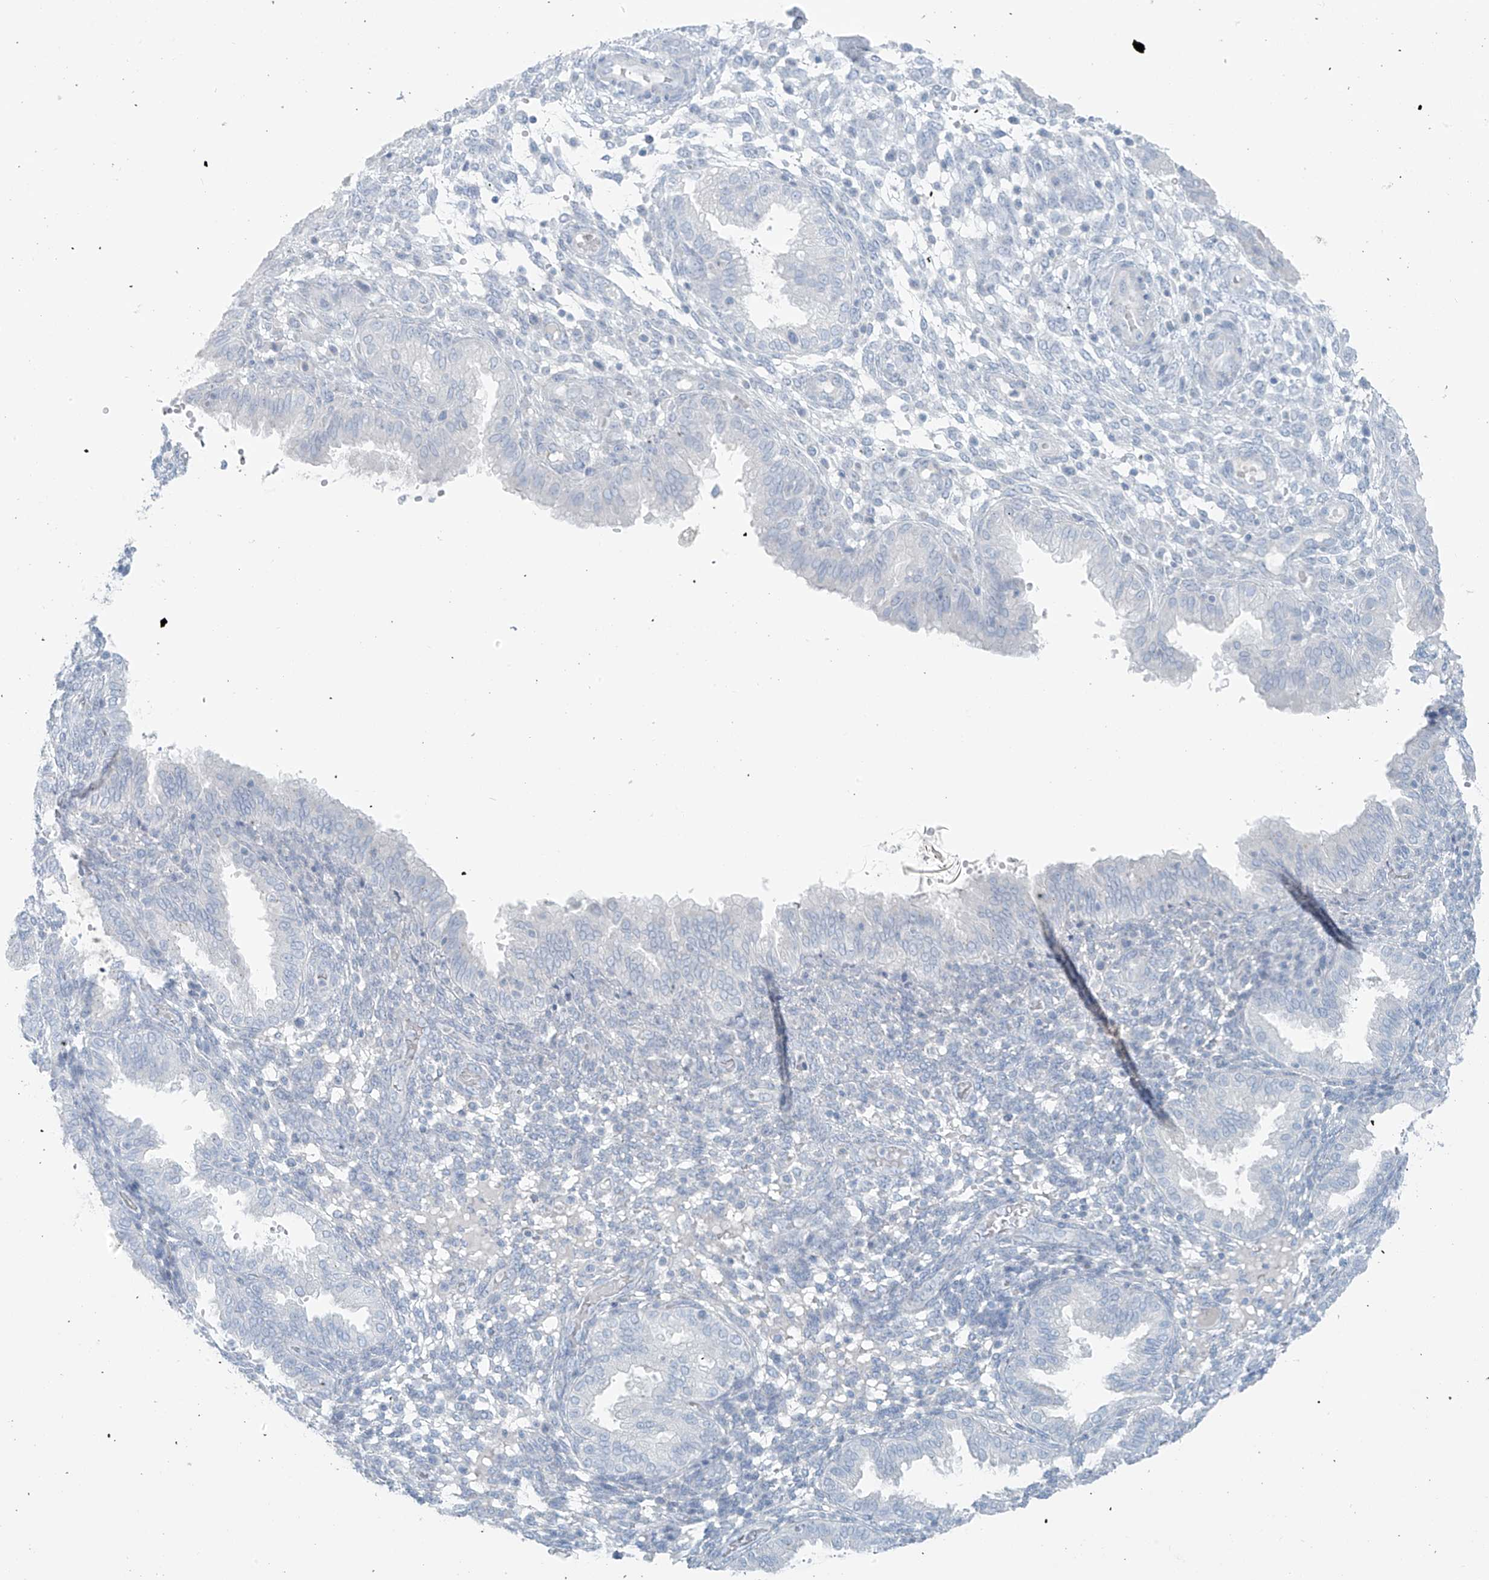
{"staining": {"intensity": "negative", "quantity": "none", "location": "none"}, "tissue": "endometrium", "cell_type": "Cells in endometrial stroma", "image_type": "normal", "snomed": [{"axis": "morphology", "description": "Normal tissue, NOS"}, {"axis": "topography", "description": "Endometrium"}], "caption": "High magnification brightfield microscopy of normal endometrium stained with DAB (3,3'-diaminobenzidine) (brown) and counterstained with hematoxylin (blue): cells in endometrial stroma show no significant positivity. (DAB immunohistochemistry visualized using brightfield microscopy, high magnification).", "gene": "SLC25A43", "patient": {"sex": "female", "age": 33}}